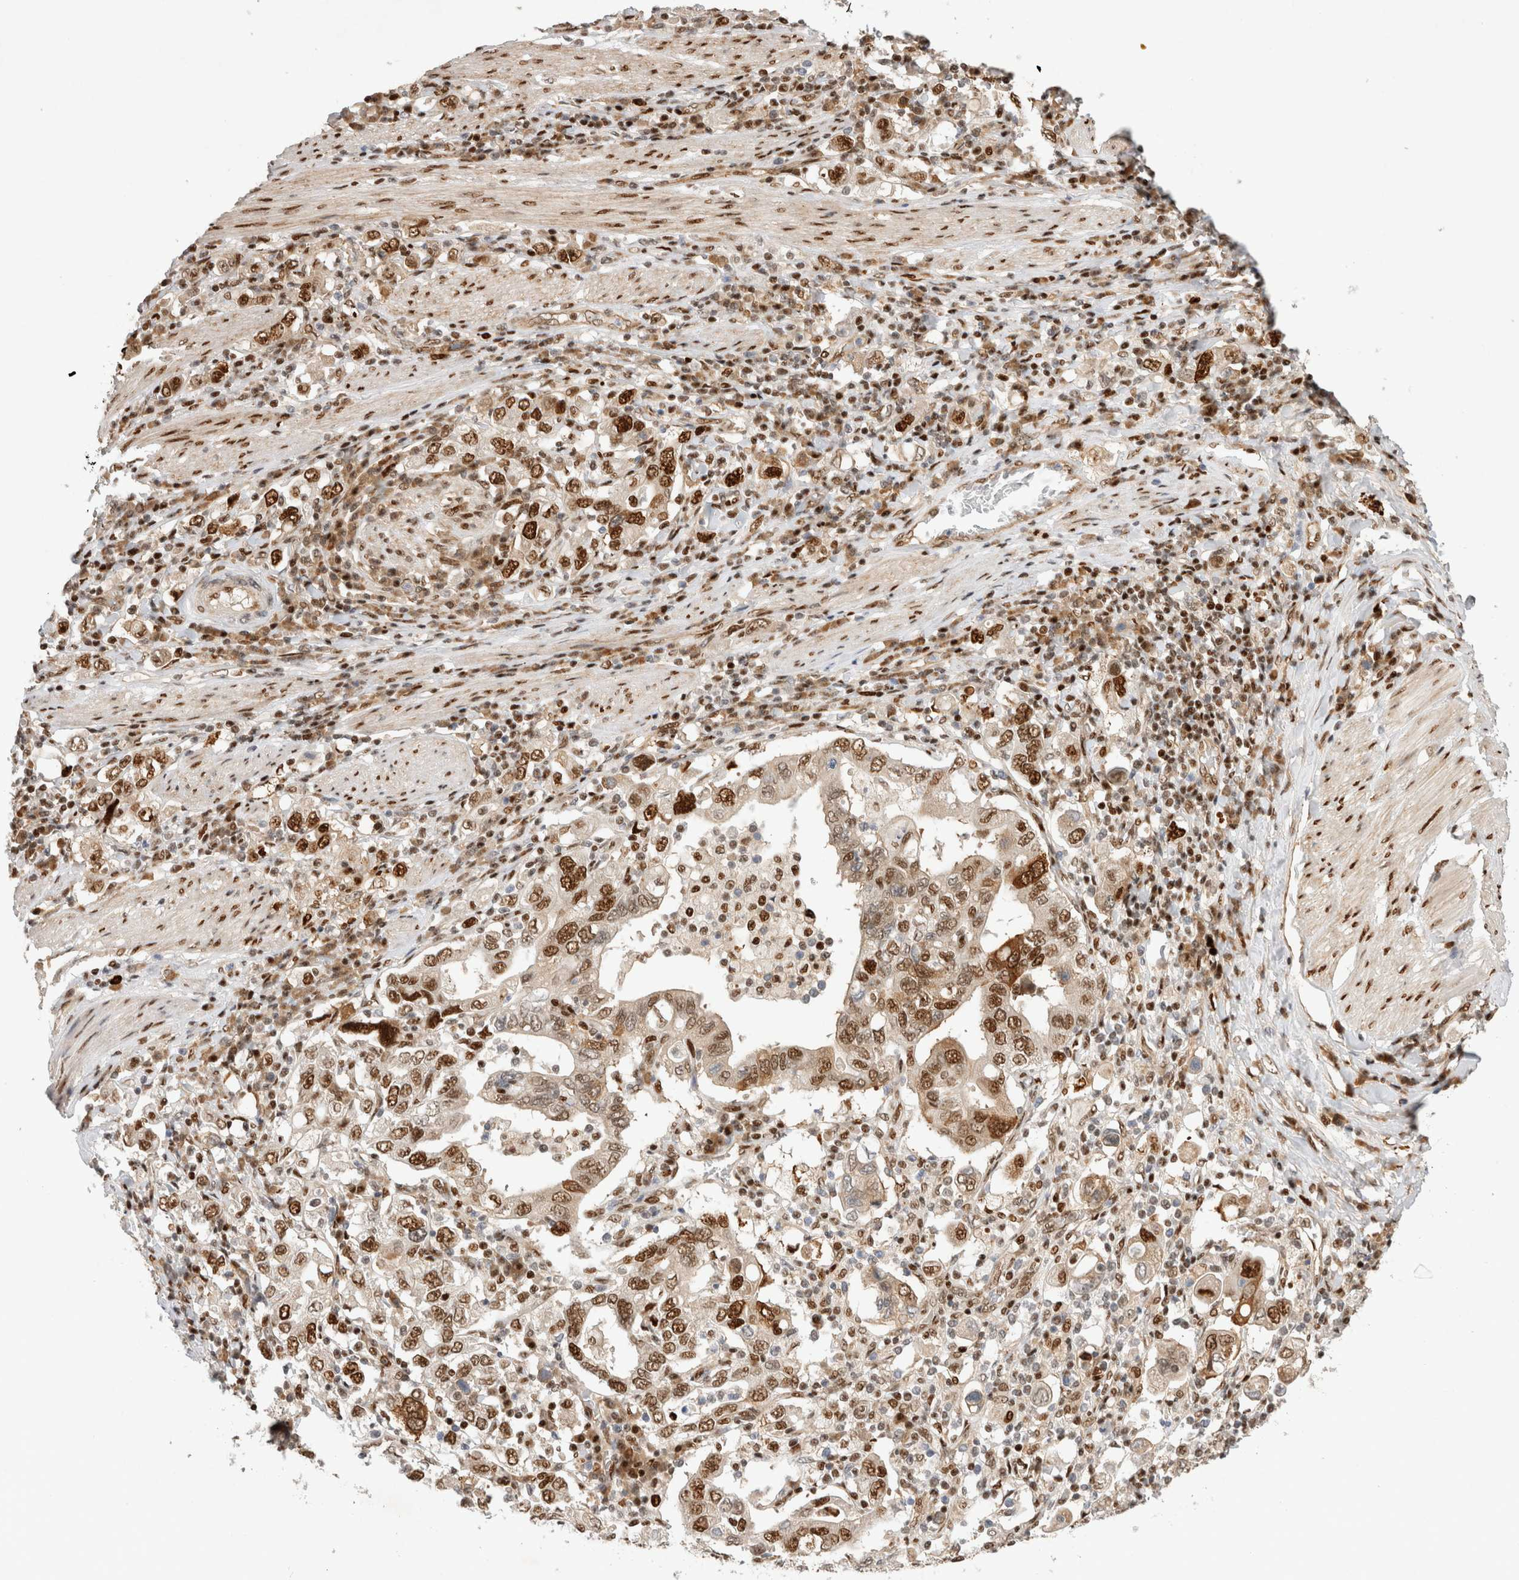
{"staining": {"intensity": "moderate", "quantity": ">75%", "location": "nuclear"}, "tissue": "stomach cancer", "cell_type": "Tumor cells", "image_type": "cancer", "snomed": [{"axis": "morphology", "description": "Adenocarcinoma, NOS"}, {"axis": "topography", "description": "Stomach, upper"}], "caption": "A micrograph showing moderate nuclear positivity in about >75% of tumor cells in stomach adenocarcinoma, as visualized by brown immunohistochemical staining.", "gene": "TCF4", "patient": {"sex": "male", "age": 62}}